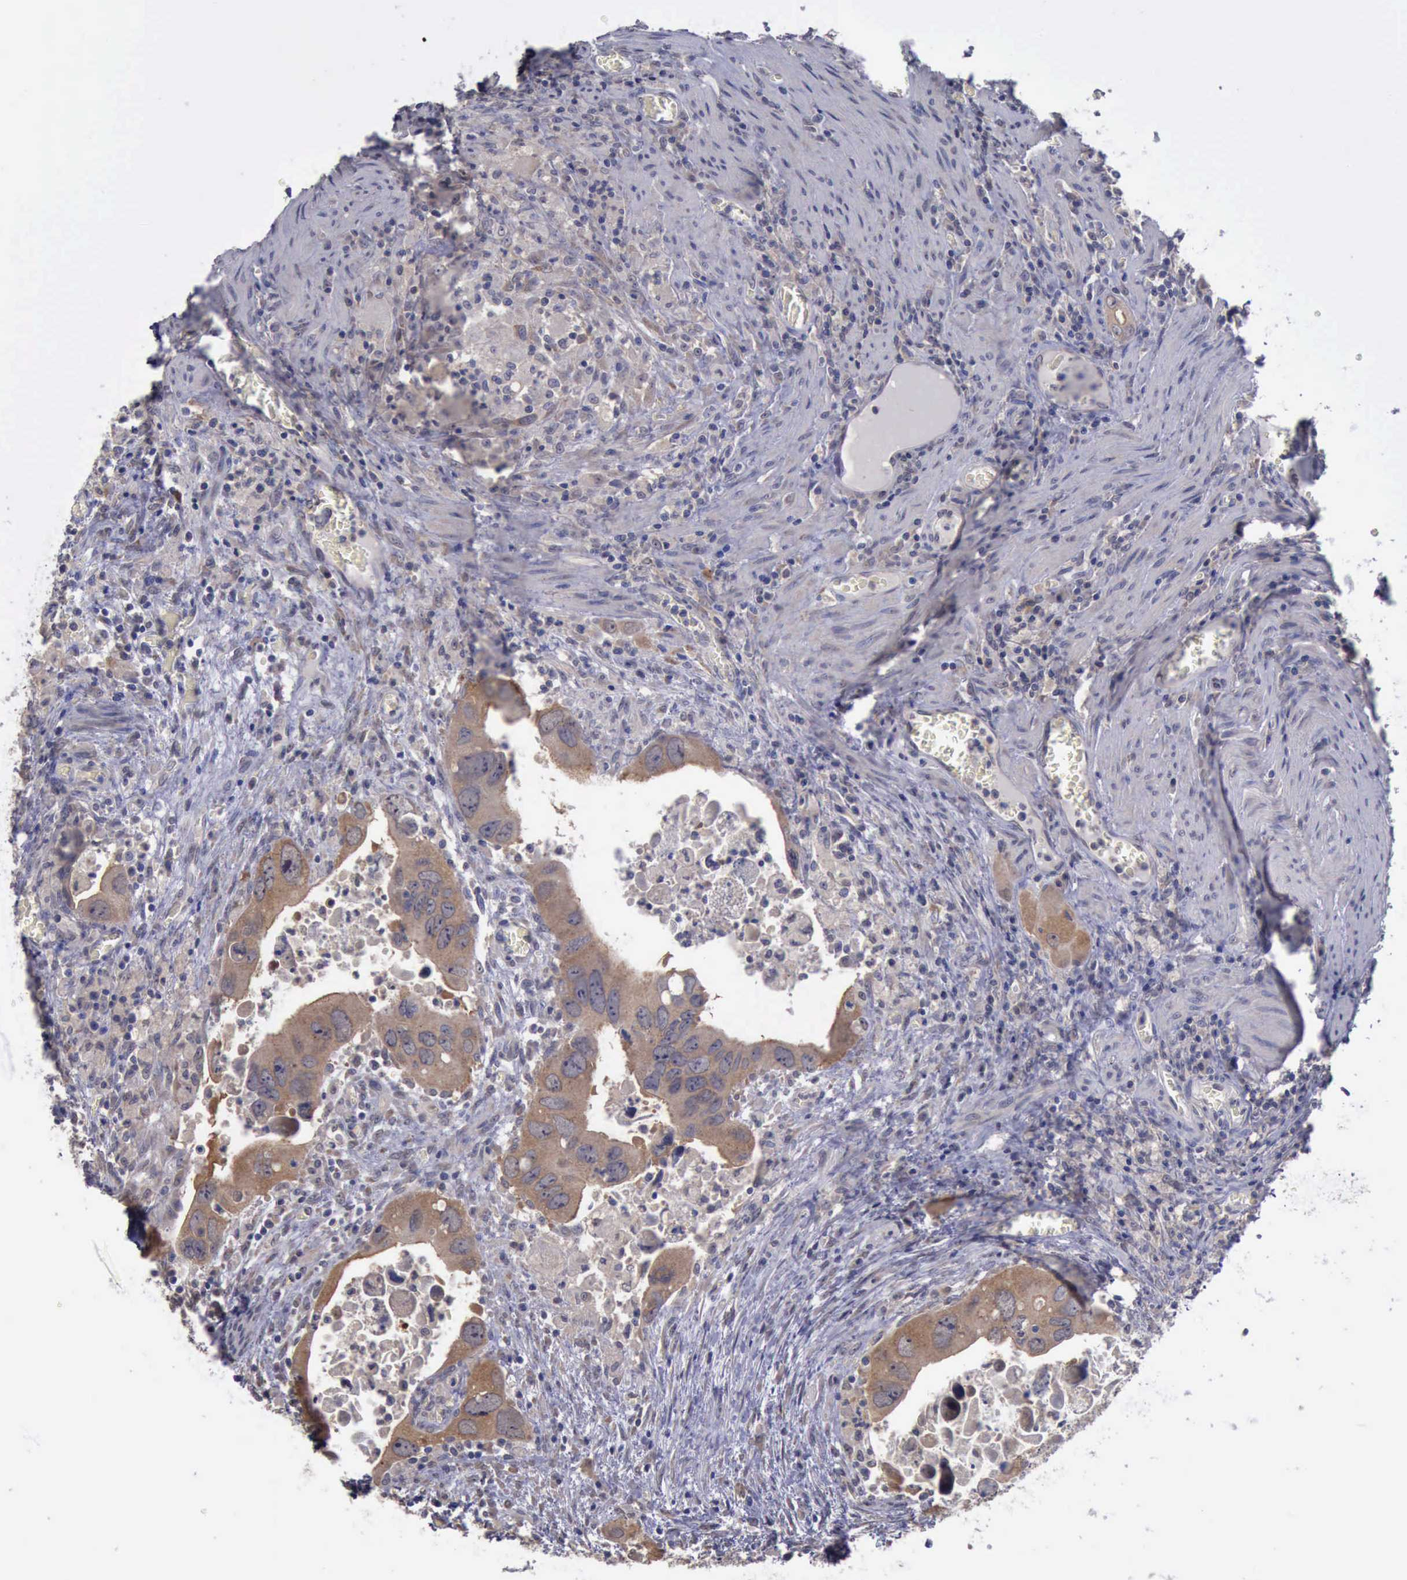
{"staining": {"intensity": "weak", "quantity": "25%-75%", "location": "cytoplasmic/membranous"}, "tissue": "colorectal cancer", "cell_type": "Tumor cells", "image_type": "cancer", "snomed": [{"axis": "morphology", "description": "Adenocarcinoma, NOS"}, {"axis": "topography", "description": "Rectum"}], "caption": "Weak cytoplasmic/membranous expression is seen in about 25%-75% of tumor cells in colorectal cancer.", "gene": "PHKA1", "patient": {"sex": "male", "age": 70}}